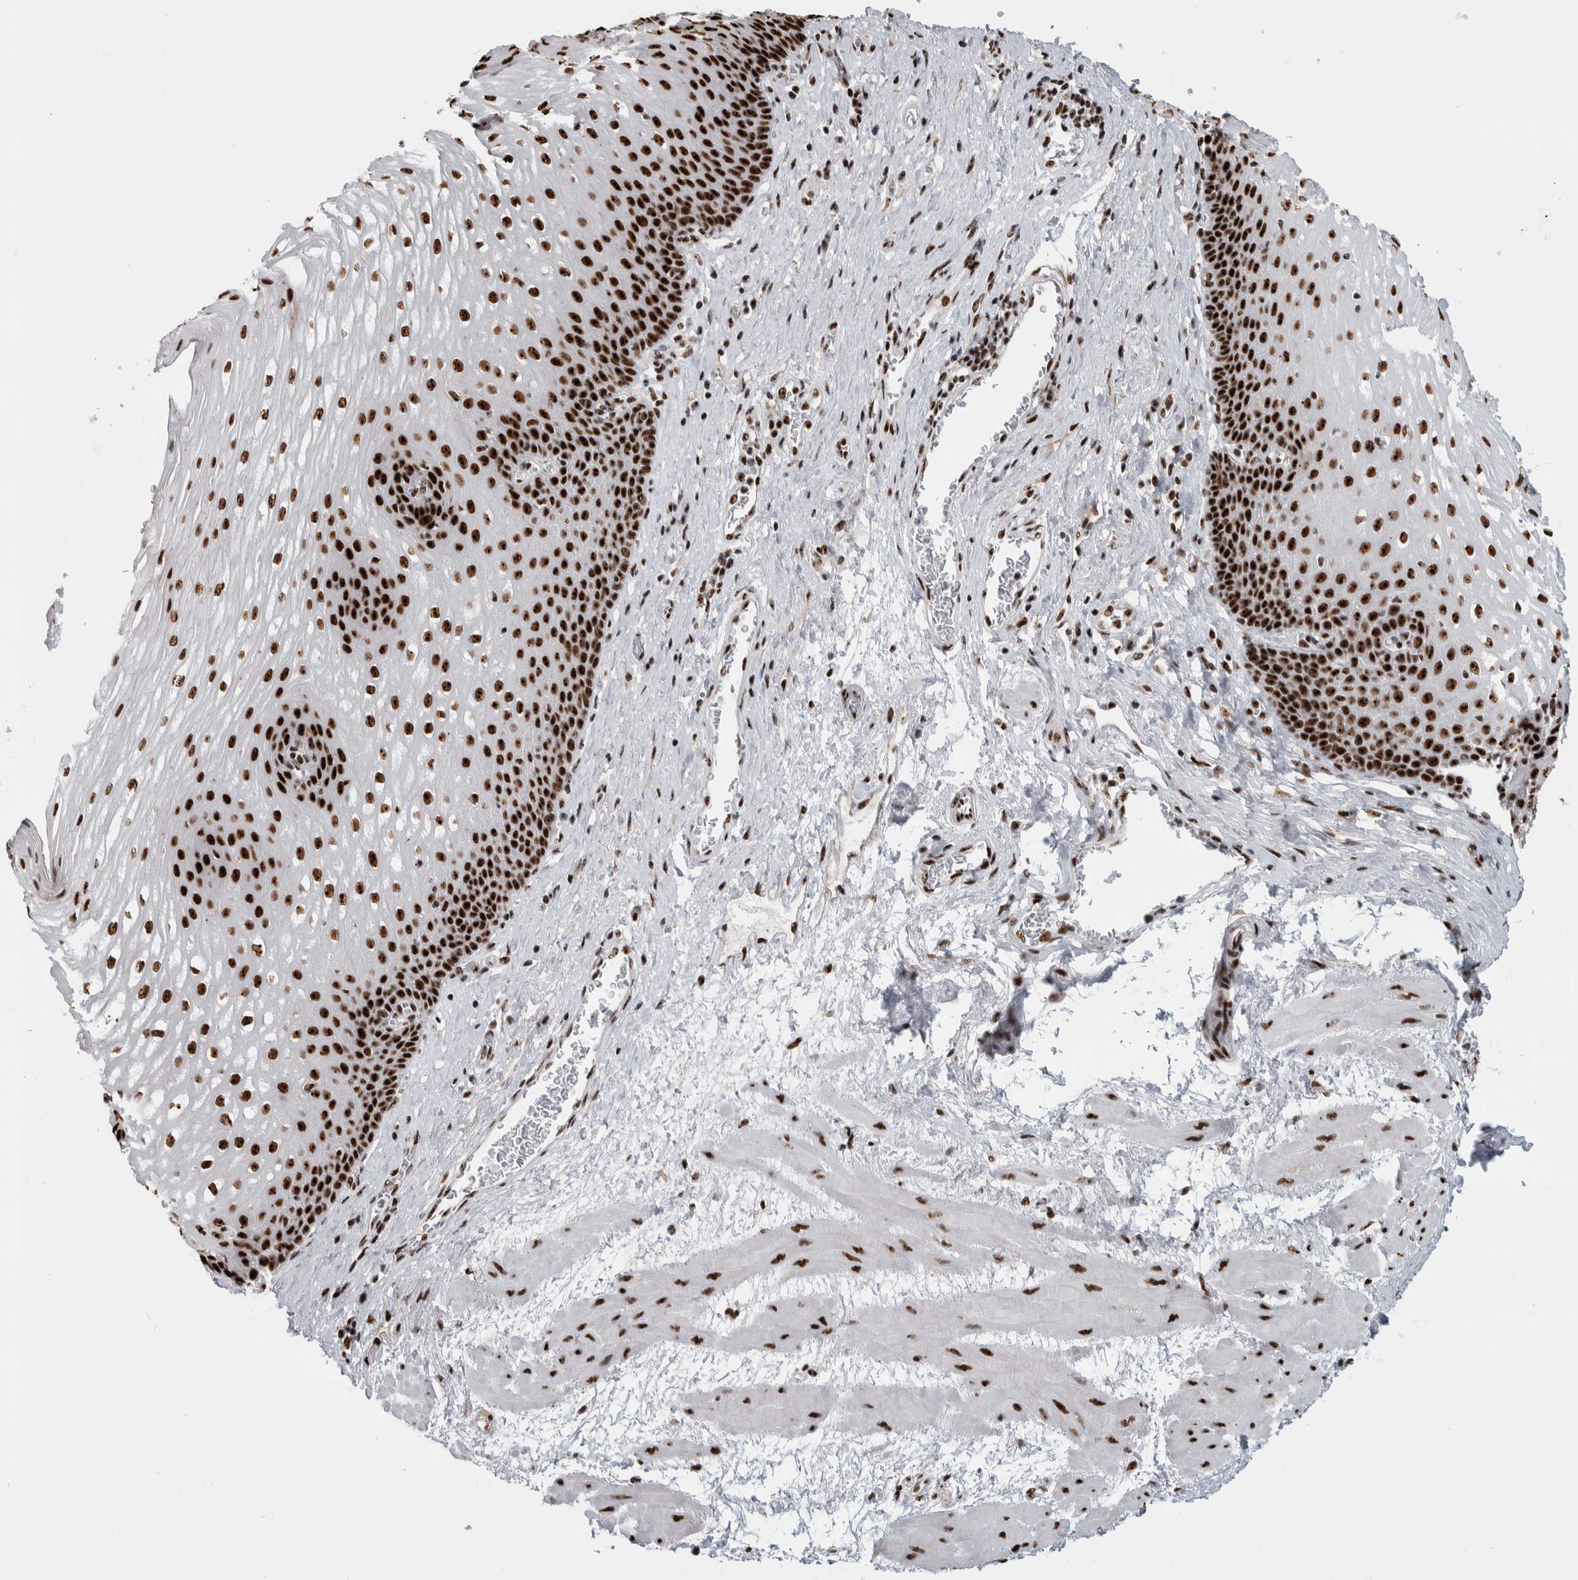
{"staining": {"intensity": "strong", "quantity": ">75%", "location": "nuclear"}, "tissue": "esophagus", "cell_type": "Squamous epithelial cells", "image_type": "normal", "snomed": [{"axis": "morphology", "description": "Normal tissue, NOS"}, {"axis": "topography", "description": "Esophagus"}], "caption": "This micrograph displays normal esophagus stained with immunohistochemistry to label a protein in brown. The nuclear of squamous epithelial cells show strong positivity for the protein. Nuclei are counter-stained blue.", "gene": "NCL", "patient": {"sex": "male", "age": 48}}